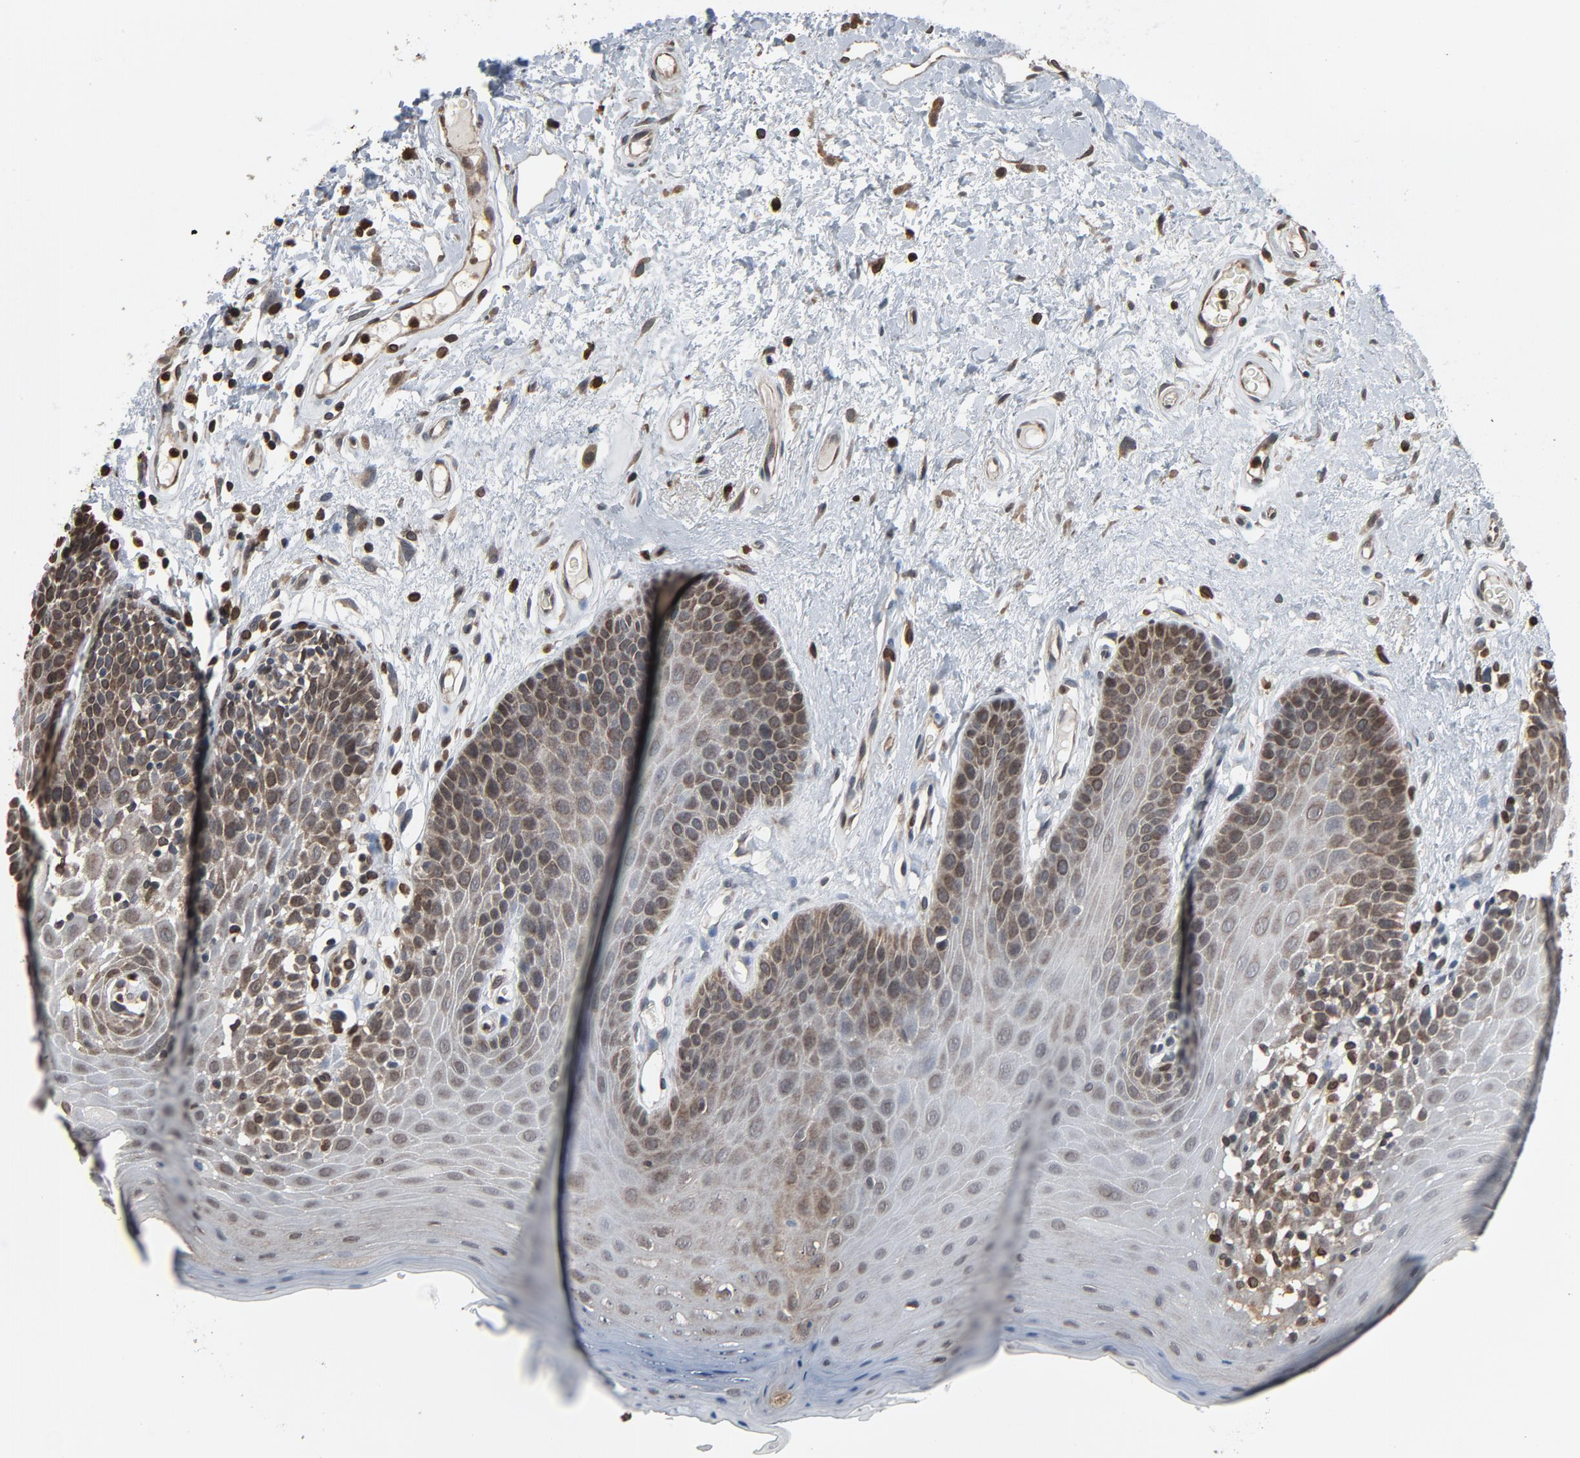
{"staining": {"intensity": "moderate", "quantity": "<25%", "location": "cytoplasmic/membranous,nuclear"}, "tissue": "oral mucosa", "cell_type": "Squamous epithelial cells", "image_type": "normal", "snomed": [{"axis": "morphology", "description": "Normal tissue, NOS"}, {"axis": "morphology", "description": "Squamous cell carcinoma, NOS"}, {"axis": "topography", "description": "Skeletal muscle"}, {"axis": "topography", "description": "Oral tissue"}, {"axis": "topography", "description": "Head-Neck"}], "caption": "Protein analysis of unremarkable oral mucosa exhibits moderate cytoplasmic/membranous,nuclear positivity in about <25% of squamous epithelial cells. Ihc stains the protein in brown and the nuclei are stained blue.", "gene": "UBE2D1", "patient": {"sex": "male", "age": 71}}